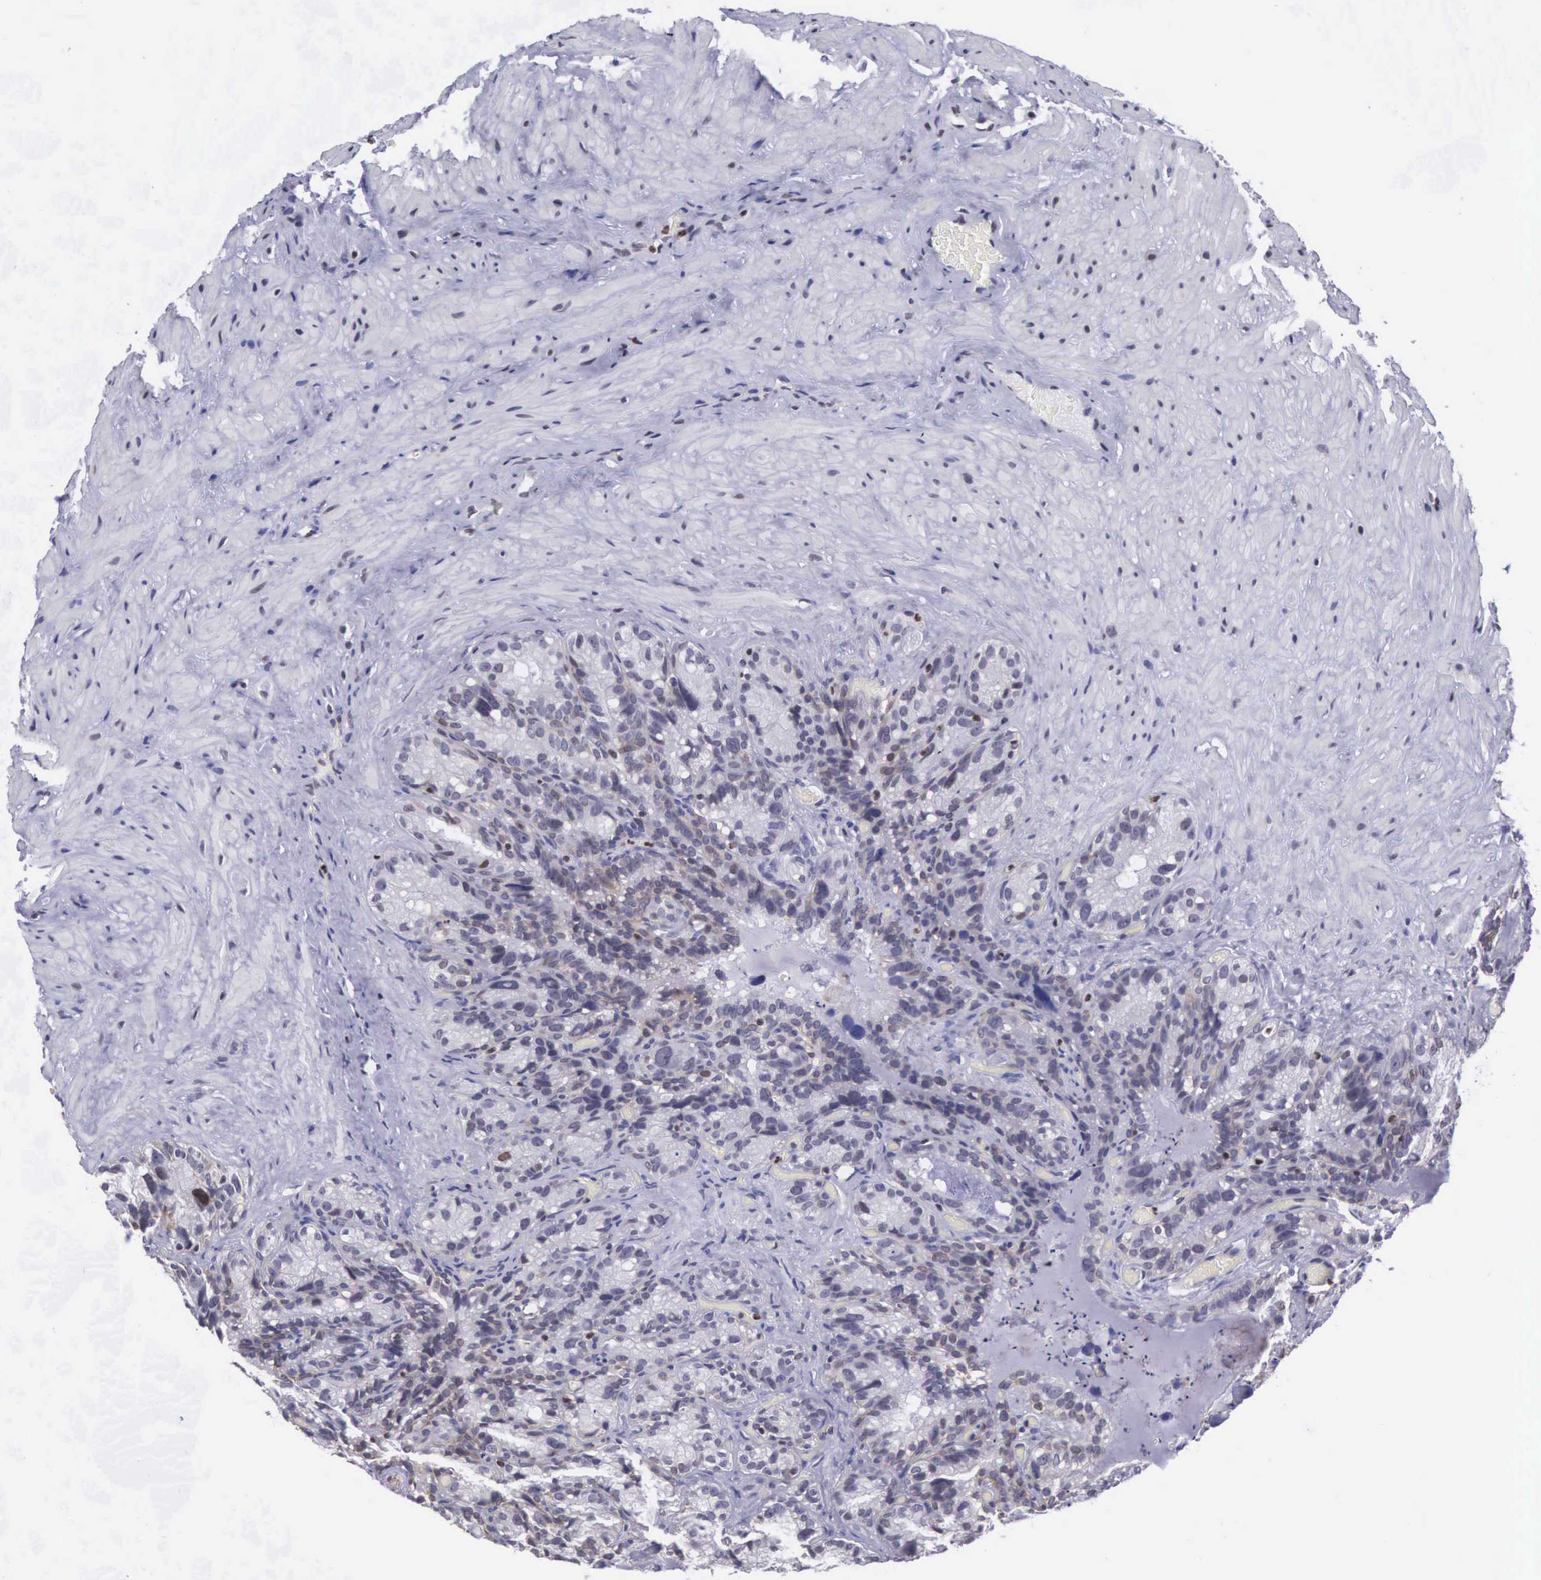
{"staining": {"intensity": "weak", "quantity": "<25%", "location": "nuclear"}, "tissue": "seminal vesicle", "cell_type": "Glandular cells", "image_type": "normal", "snomed": [{"axis": "morphology", "description": "Normal tissue, NOS"}, {"axis": "topography", "description": "Seminal veicle"}], "caption": "Immunohistochemistry of unremarkable human seminal vesicle exhibits no positivity in glandular cells.", "gene": "VRK1", "patient": {"sex": "male", "age": 63}}